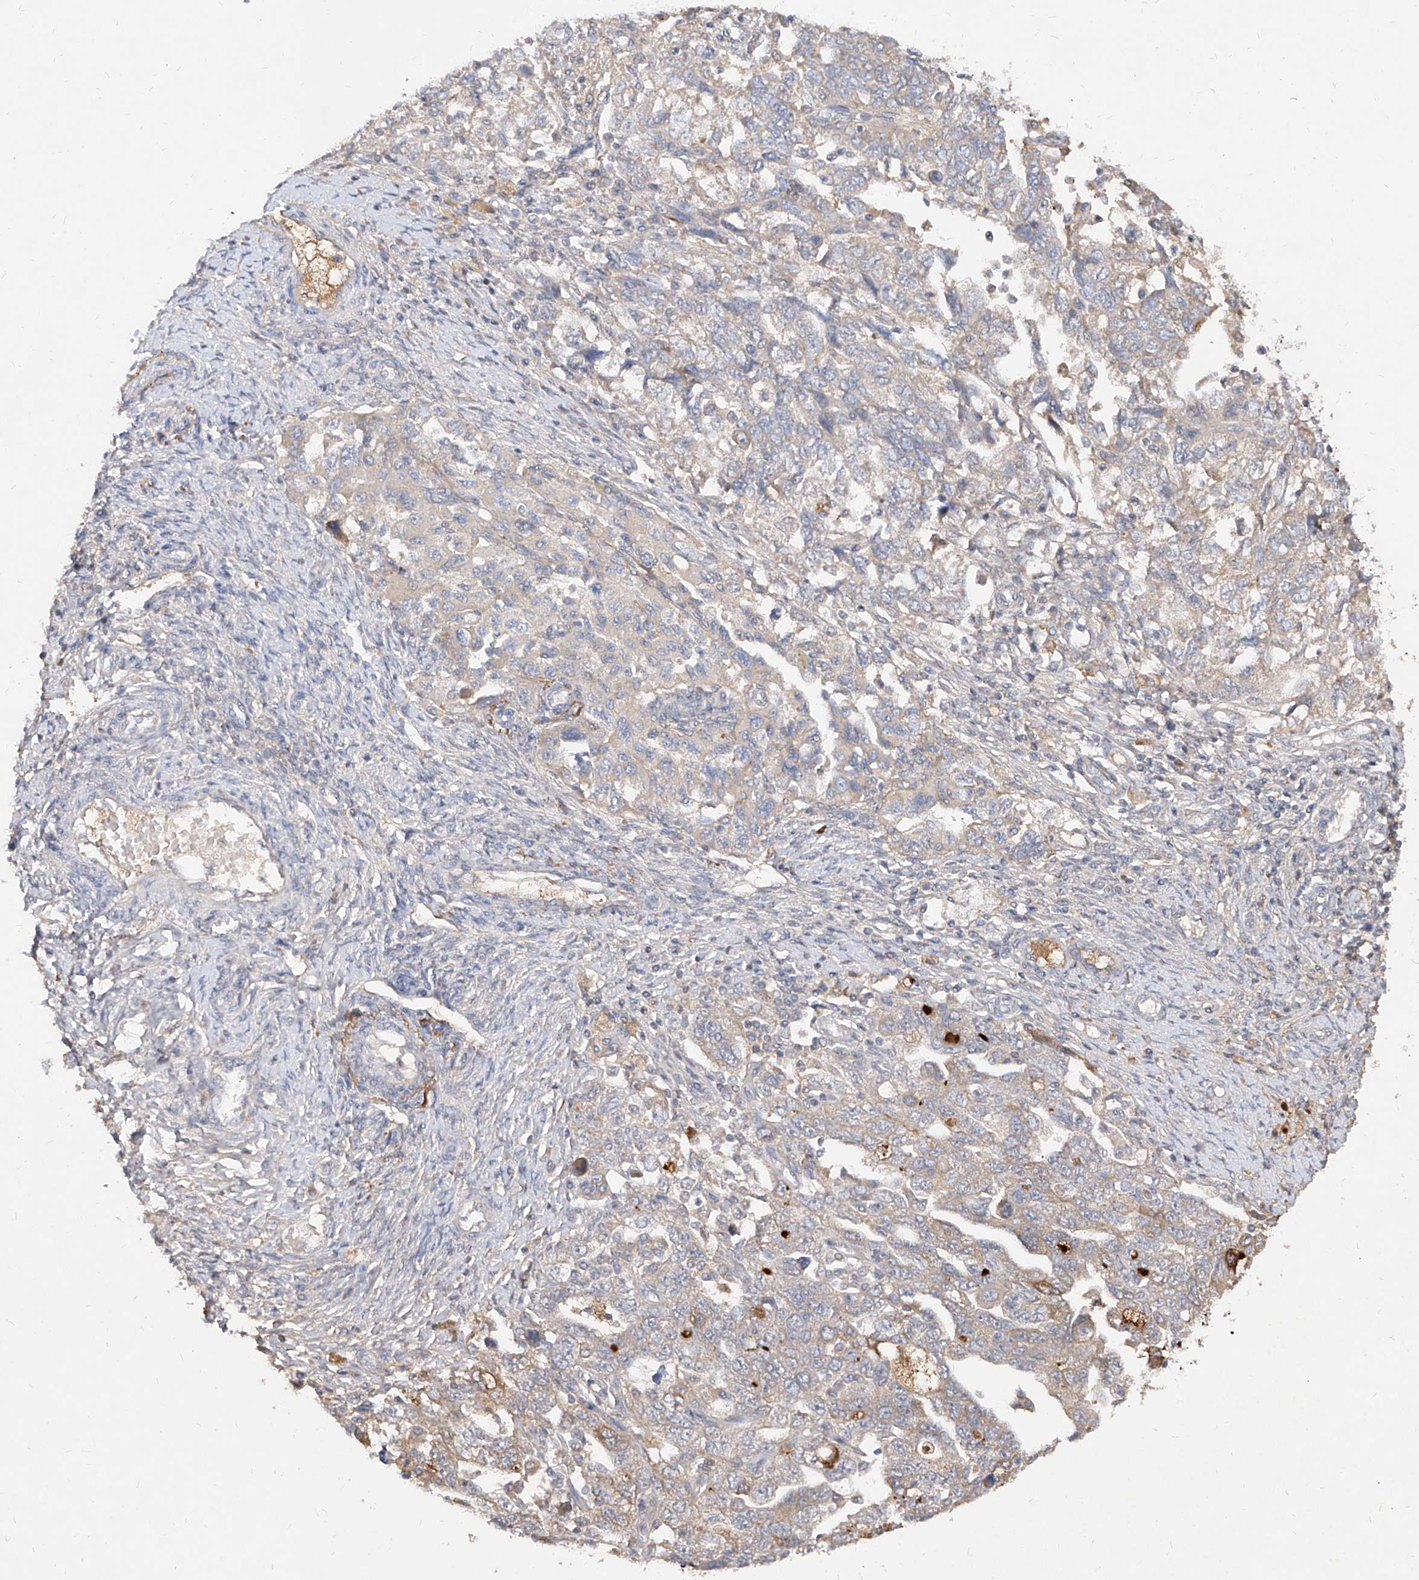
{"staining": {"intensity": "weak", "quantity": "<25%", "location": "cytoplasmic/membranous"}, "tissue": "ovarian cancer", "cell_type": "Tumor cells", "image_type": "cancer", "snomed": [{"axis": "morphology", "description": "Carcinoma, NOS"}, {"axis": "morphology", "description": "Cystadenocarcinoma, serous, NOS"}, {"axis": "topography", "description": "Ovary"}], "caption": "IHC histopathology image of neoplastic tissue: ovarian carcinoma stained with DAB (3,3'-diaminobenzidine) shows no significant protein positivity in tumor cells. (IHC, brightfield microscopy, high magnification).", "gene": "C4A", "patient": {"sex": "female", "age": 69}}